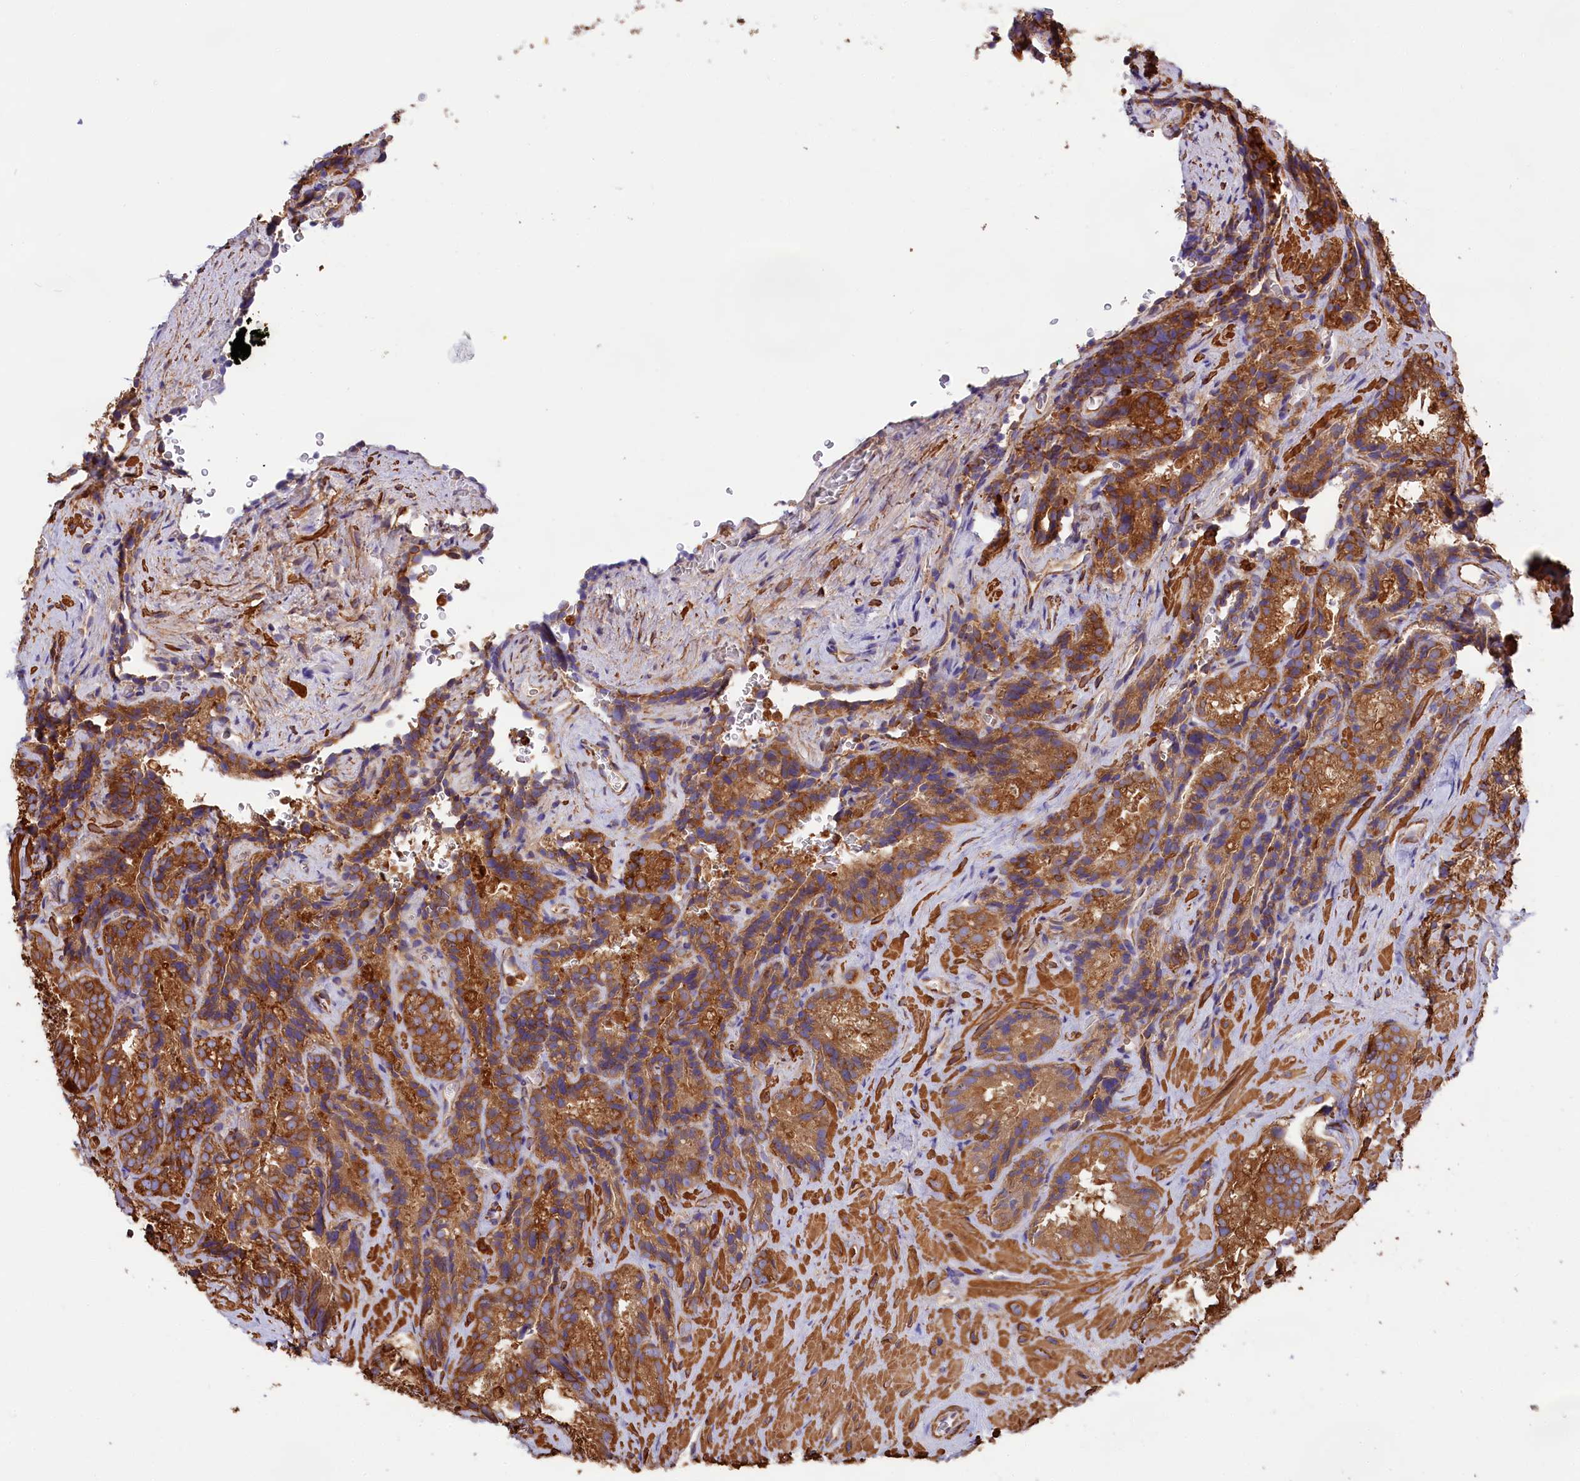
{"staining": {"intensity": "moderate", "quantity": ">75%", "location": "cytoplasmic/membranous"}, "tissue": "seminal vesicle", "cell_type": "Glandular cells", "image_type": "normal", "snomed": [{"axis": "morphology", "description": "Normal tissue, NOS"}, {"axis": "topography", "description": "Seminal veicle"}], "caption": "Immunohistochemistry (IHC) micrograph of normal seminal vesicle: human seminal vesicle stained using immunohistochemistry (IHC) shows medium levels of moderate protein expression localized specifically in the cytoplasmic/membranous of glandular cells, appearing as a cytoplasmic/membranous brown color.", "gene": "GYS1", "patient": {"sex": "male", "age": 58}}